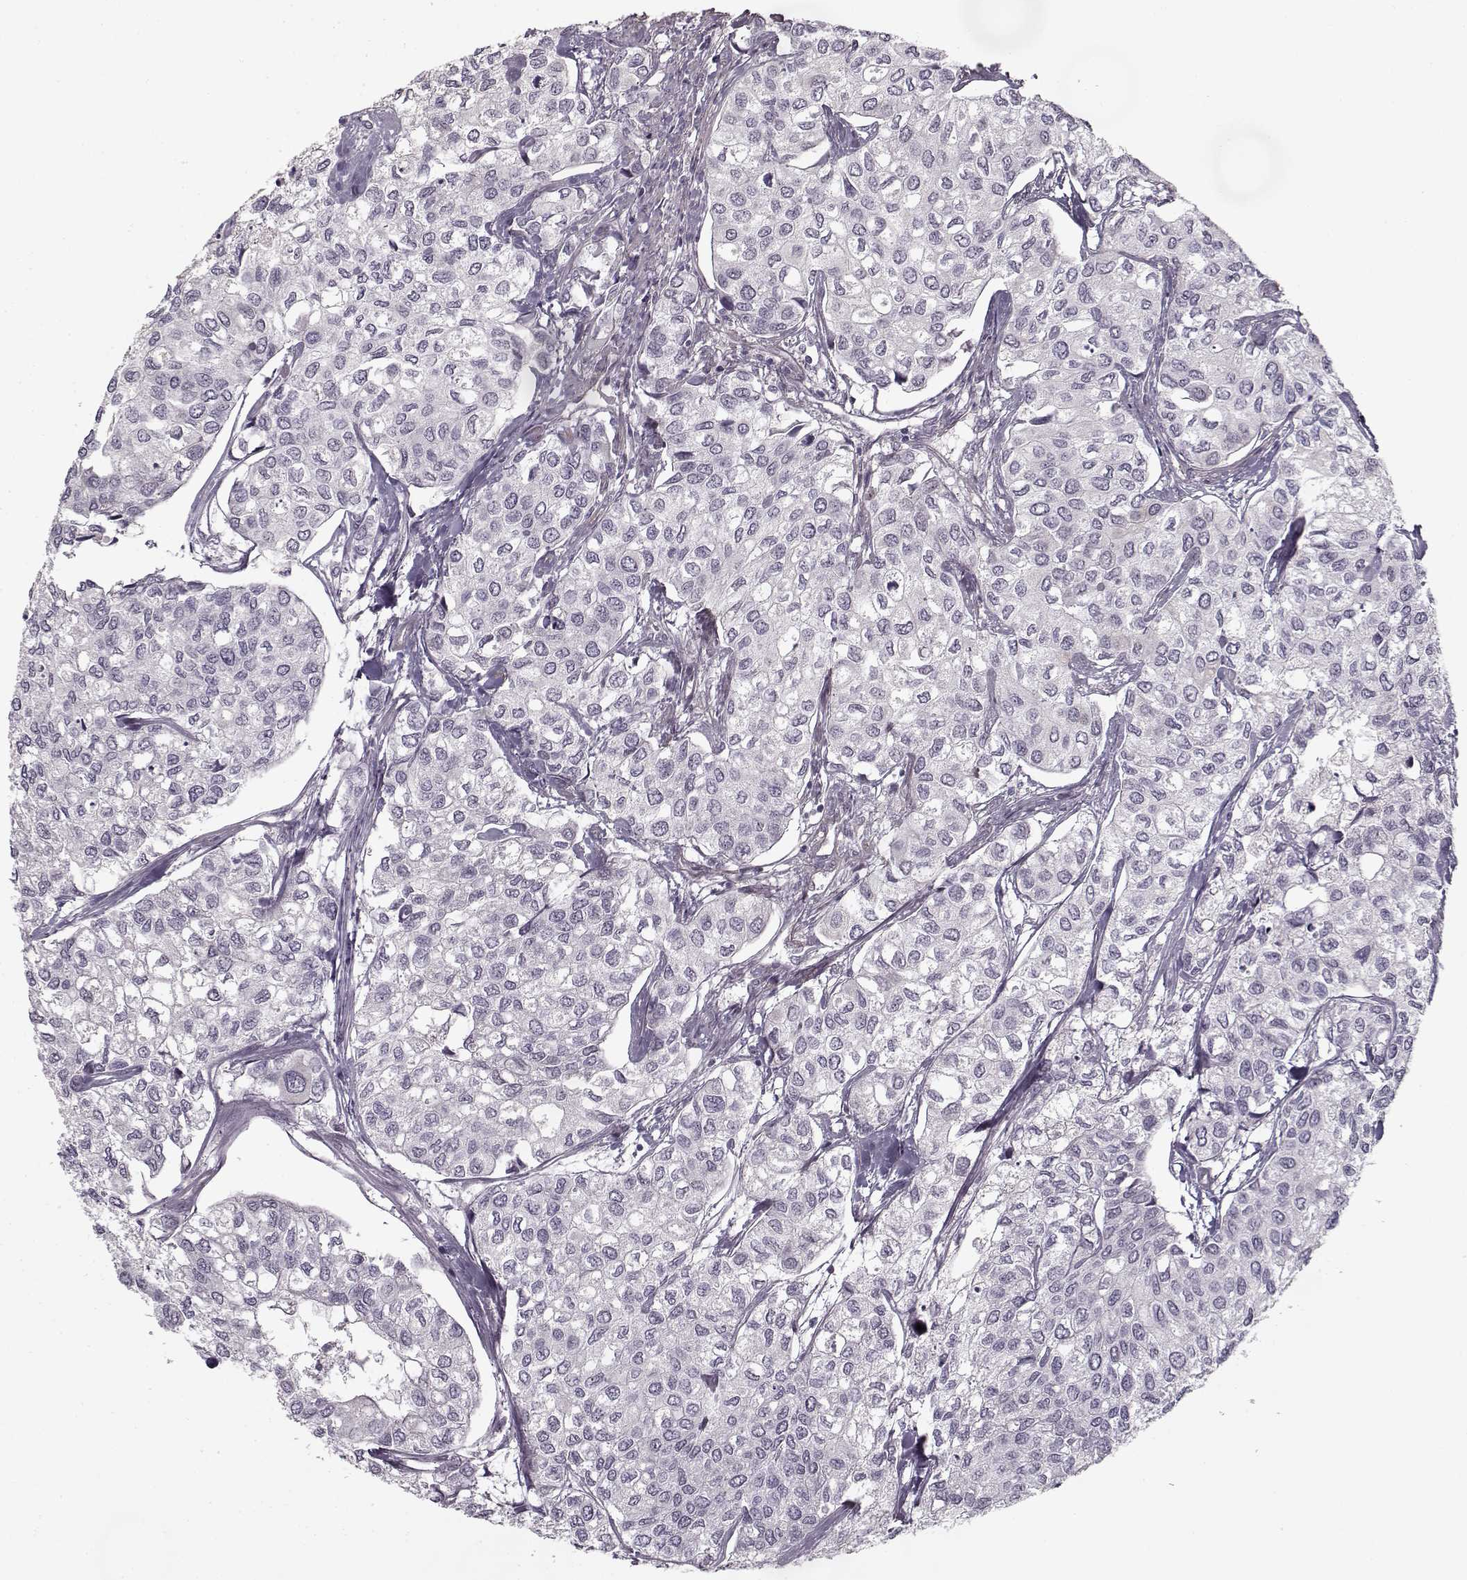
{"staining": {"intensity": "negative", "quantity": "none", "location": "none"}, "tissue": "urothelial cancer", "cell_type": "Tumor cells", "image_type": "cancer", "snomed": [{"axis": "morphology", "description": "Urothelial carcinoma, High grade"}, {"axis": "topography", "description": "Urinary bladder"}], "caption": "There is no significant positivity in tumor cells of urothelial cancer.", "gene": "LAMB2", "patient": {"sex": "male", "age": 73}}